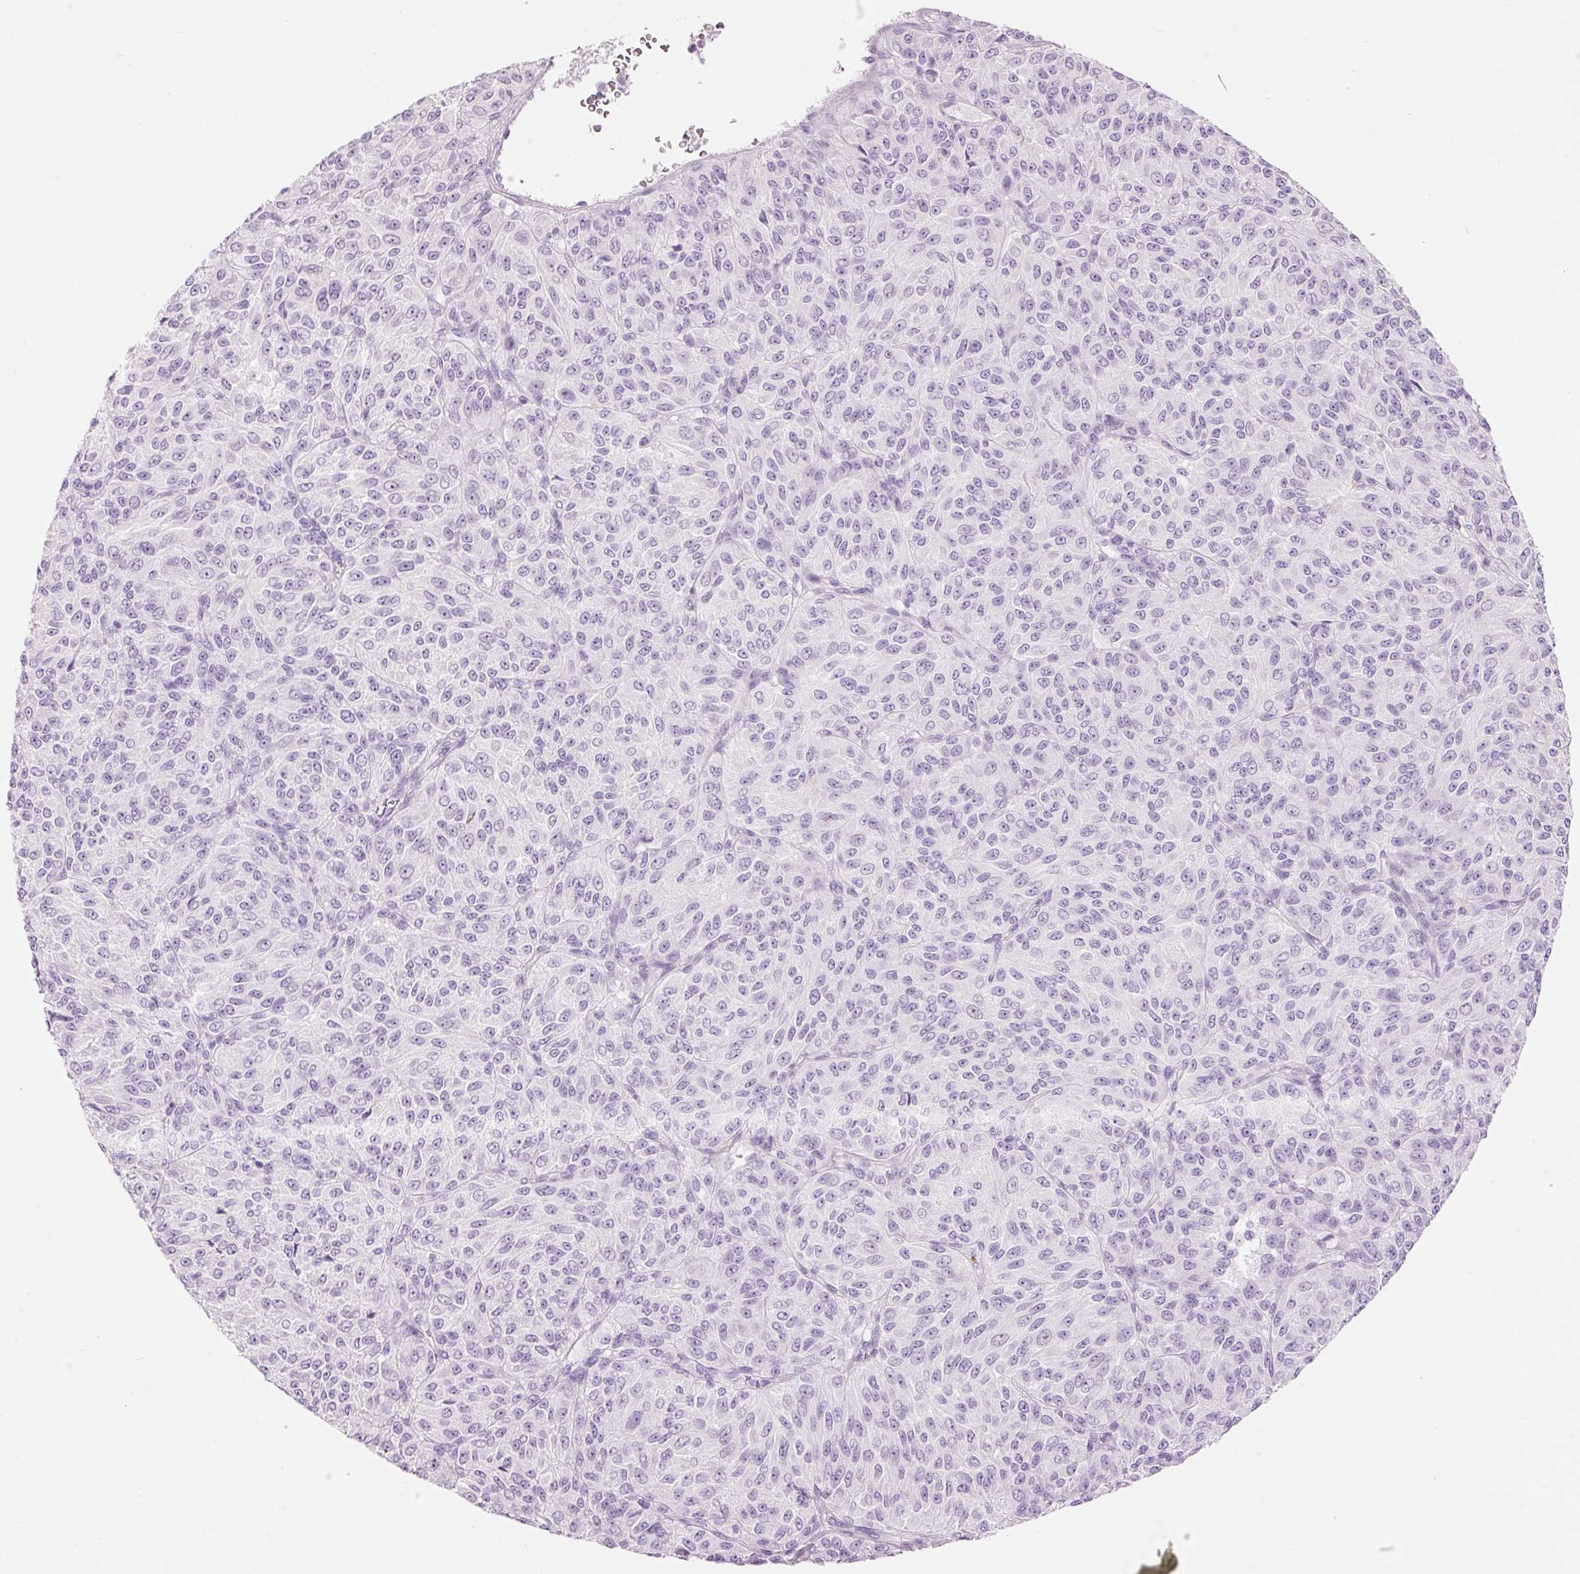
{"staining": {"intensity": "negative", "quantity": "none", "location": "none"}, "tissue": "melanoma", "cell_type": "Tumor cells", "image_type": "cancer", "snomed": [{"axis": "morphology", "description": "Malignant melanoma, Metastatic site"}, {"axis": "topography", "description": "Brain"}], "caption": "Tumor cells are negative for brown protein staining in malignant melanoma (metastatic site). (Brightfield microscopy of DAB immunohistochemistry (IHC) at high magnification).", "gene": "CMA1", "patient": {"sex": "female", "age": 56}}